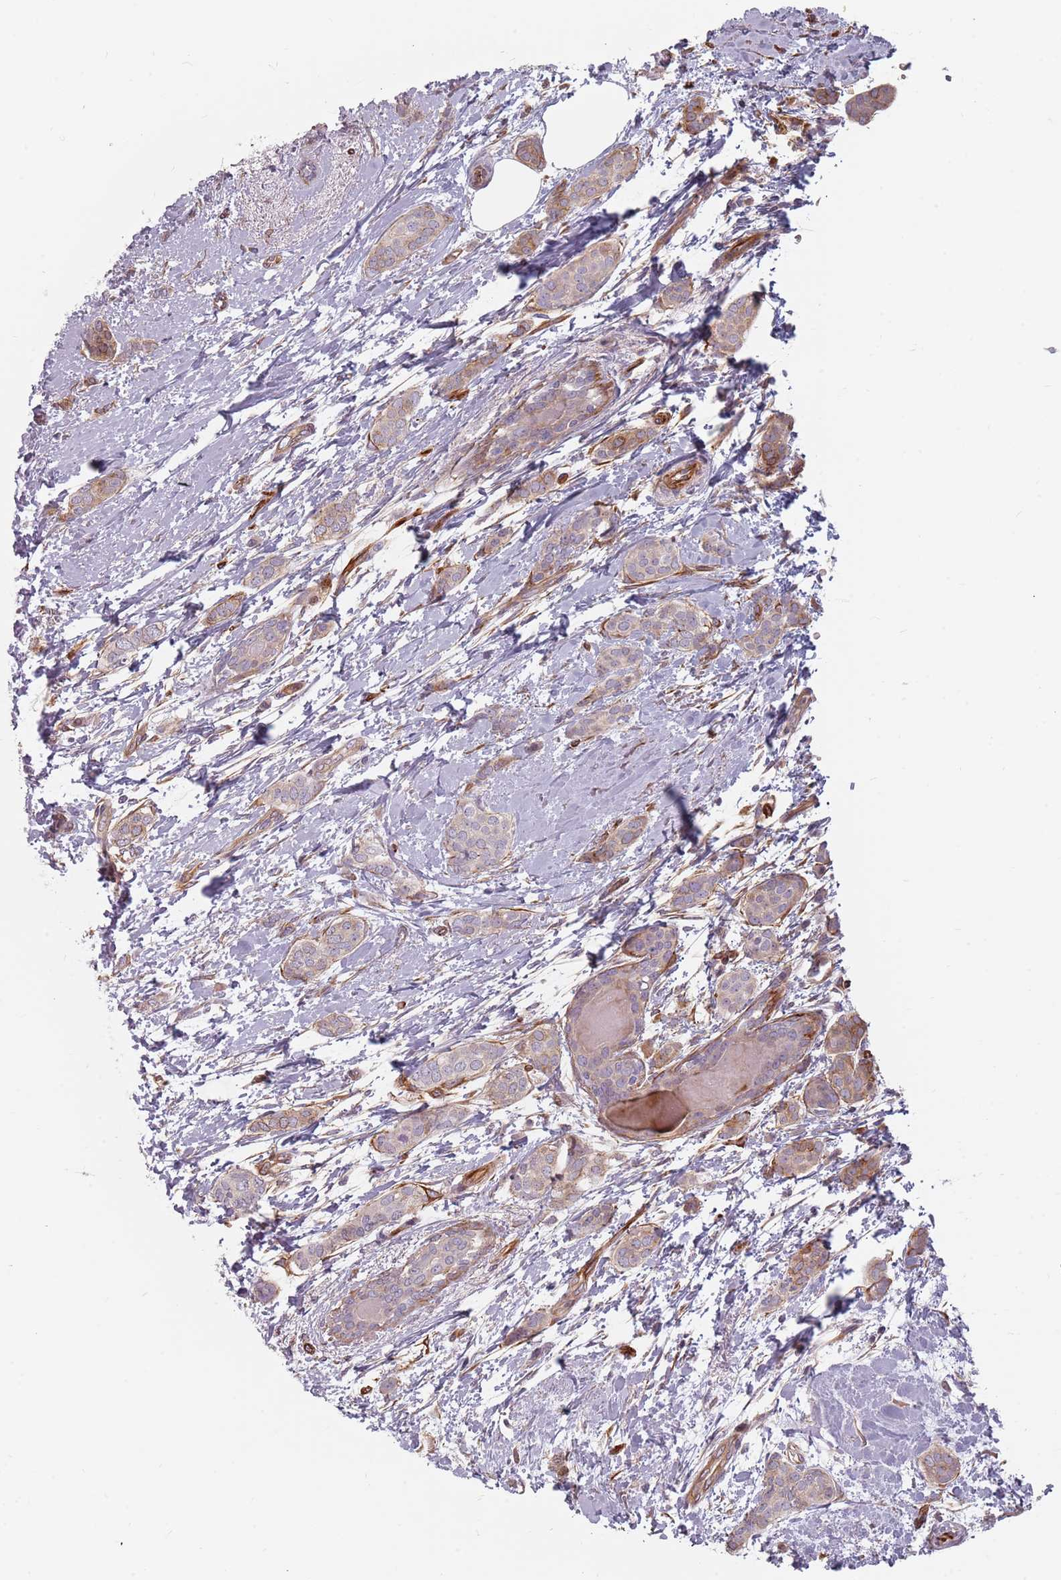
{"staining": {"intensity": "weak", "quantity": "25%-75%", "location": "cytoplasmic/membranous"}, "tissue": "breast cancer", "cell_type": "Tumor cells", "image_type": "cancer", "snomed": [{"axis": "morphology", "description": "Duct carcinoma"}, {"axis": "topography", "description": "Breast"}], "caption": "High-power microscopy captured an immunohistochemistry photomicrograph of invasive ductal carcinoma (breast), revealing weak cytoplasmic/membranous expression in about 25%-75% of tumor cells.", "gene": "GAS2L3", "patient": {"sex": "female", "age": 72}}